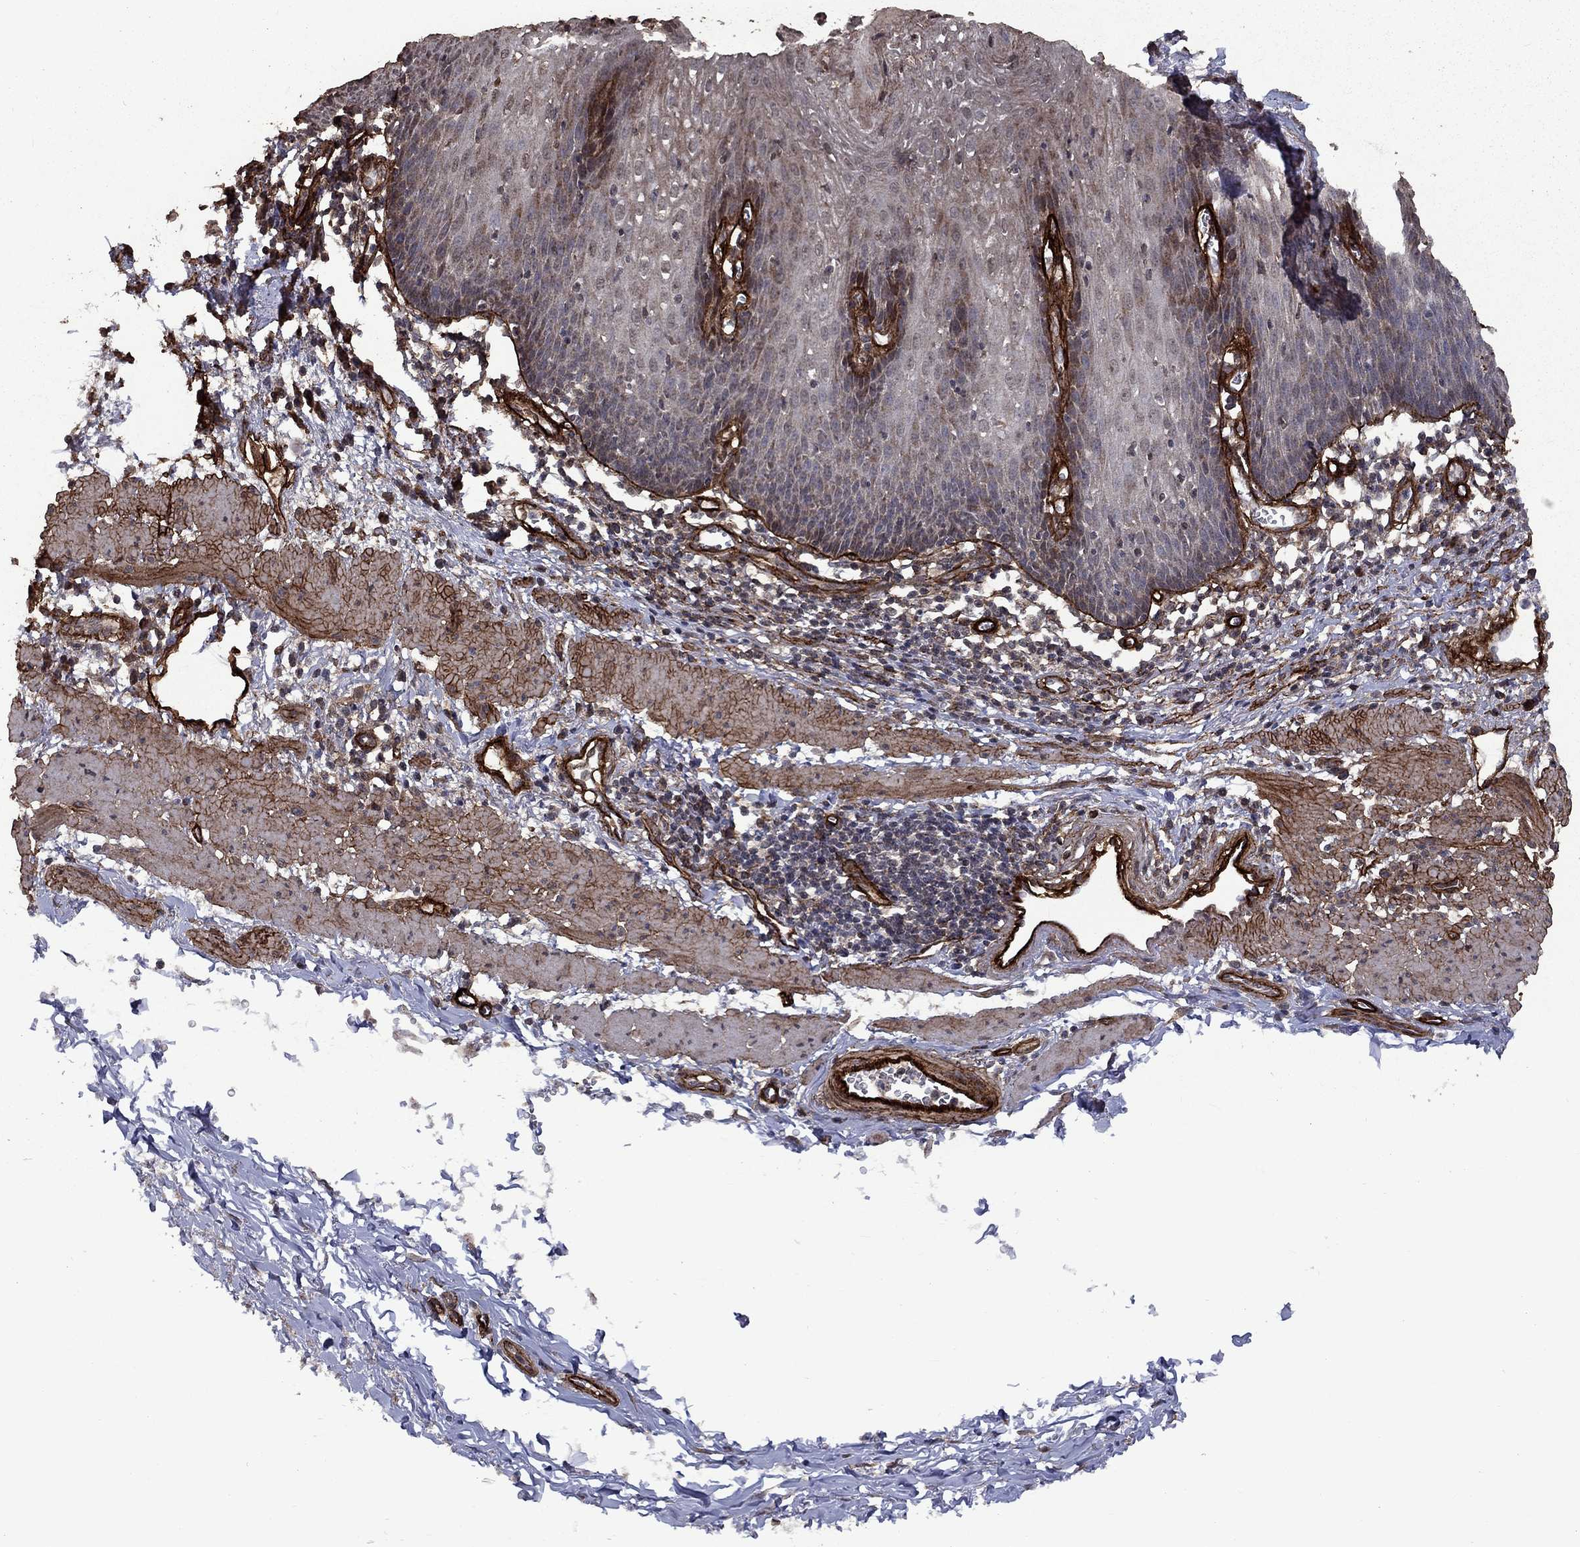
{"staining": {"intensity": "negative", "quantity": "none", "location": "none"}, "tissue": "esophagus", "cell_type": "Squamous epithelial cells", "image_type": "normal", "snomed": [{"axis": "morphology", "description": "Normal tissue, NOS"}, {"axis": "topography", "description": "Esophagus"}], "caption": "An image of esophagus stained for a protein demonstrates no brown staining in squamous epithelial cells. Nuclei are stained in blue.", "gene": "COL18A1", "patient": {"sex": "male", "age": 57}}